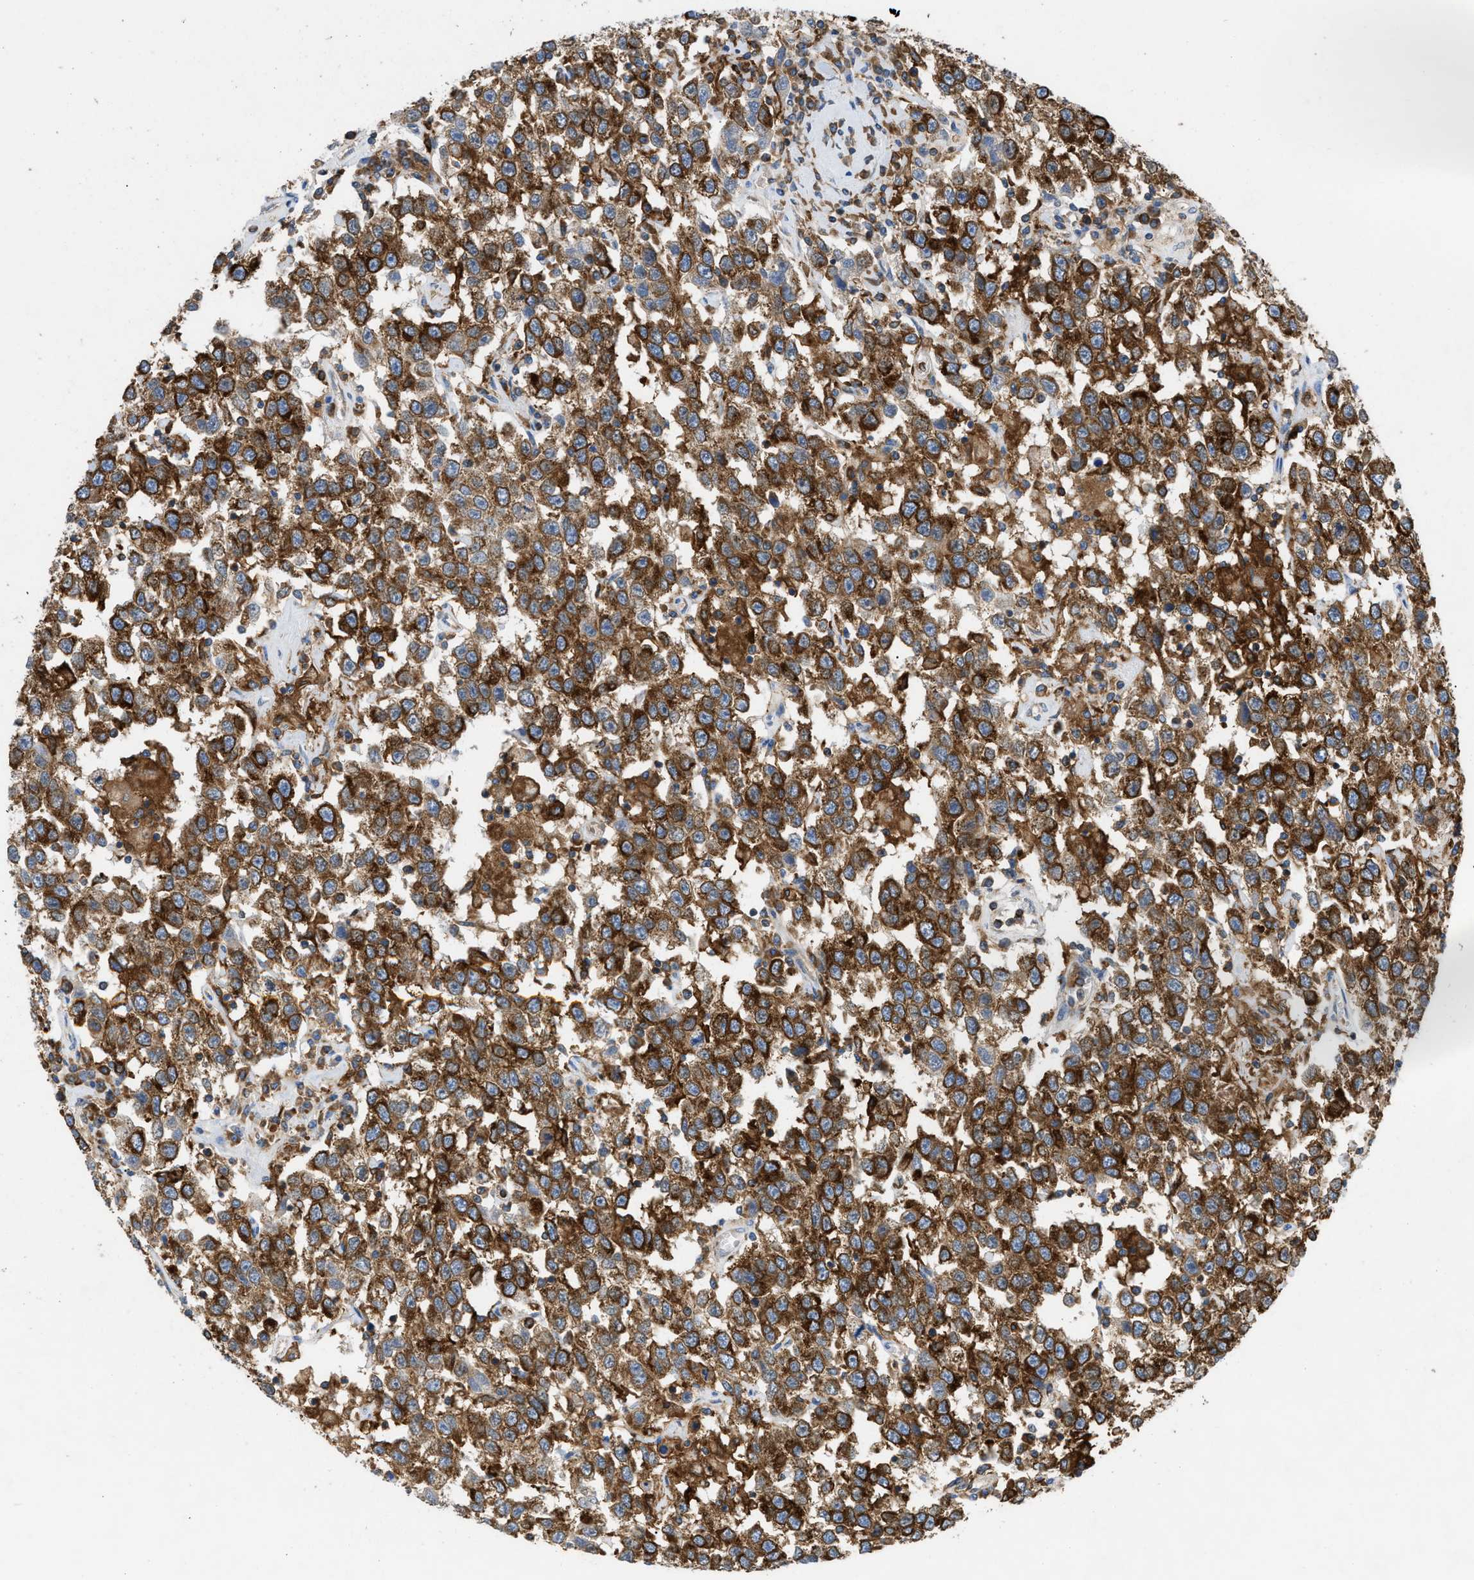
{"staining": {"intensity": "strong", "quantity": ">75%", "location": "cytoplasmic/membranous"}, "tissue": "testis cancer", "cell_type": "Tumor cells", "image_type": "cancer", "snomed": [{"axis": "morphology", "description": "Seminoma, NOS"}, {"axis": "topography", "description": "Testis"}], "caption": "Immunohistochemistry (IHC) histopathology image of testis cancer (seminoma) stained for a protein (brown), which reveals high levels of strong cytoplasmic/membranous positivity in about >75% of tumor cells.", "gene": "GPAT4", "patient": {"sex": "male", "age": 41}}